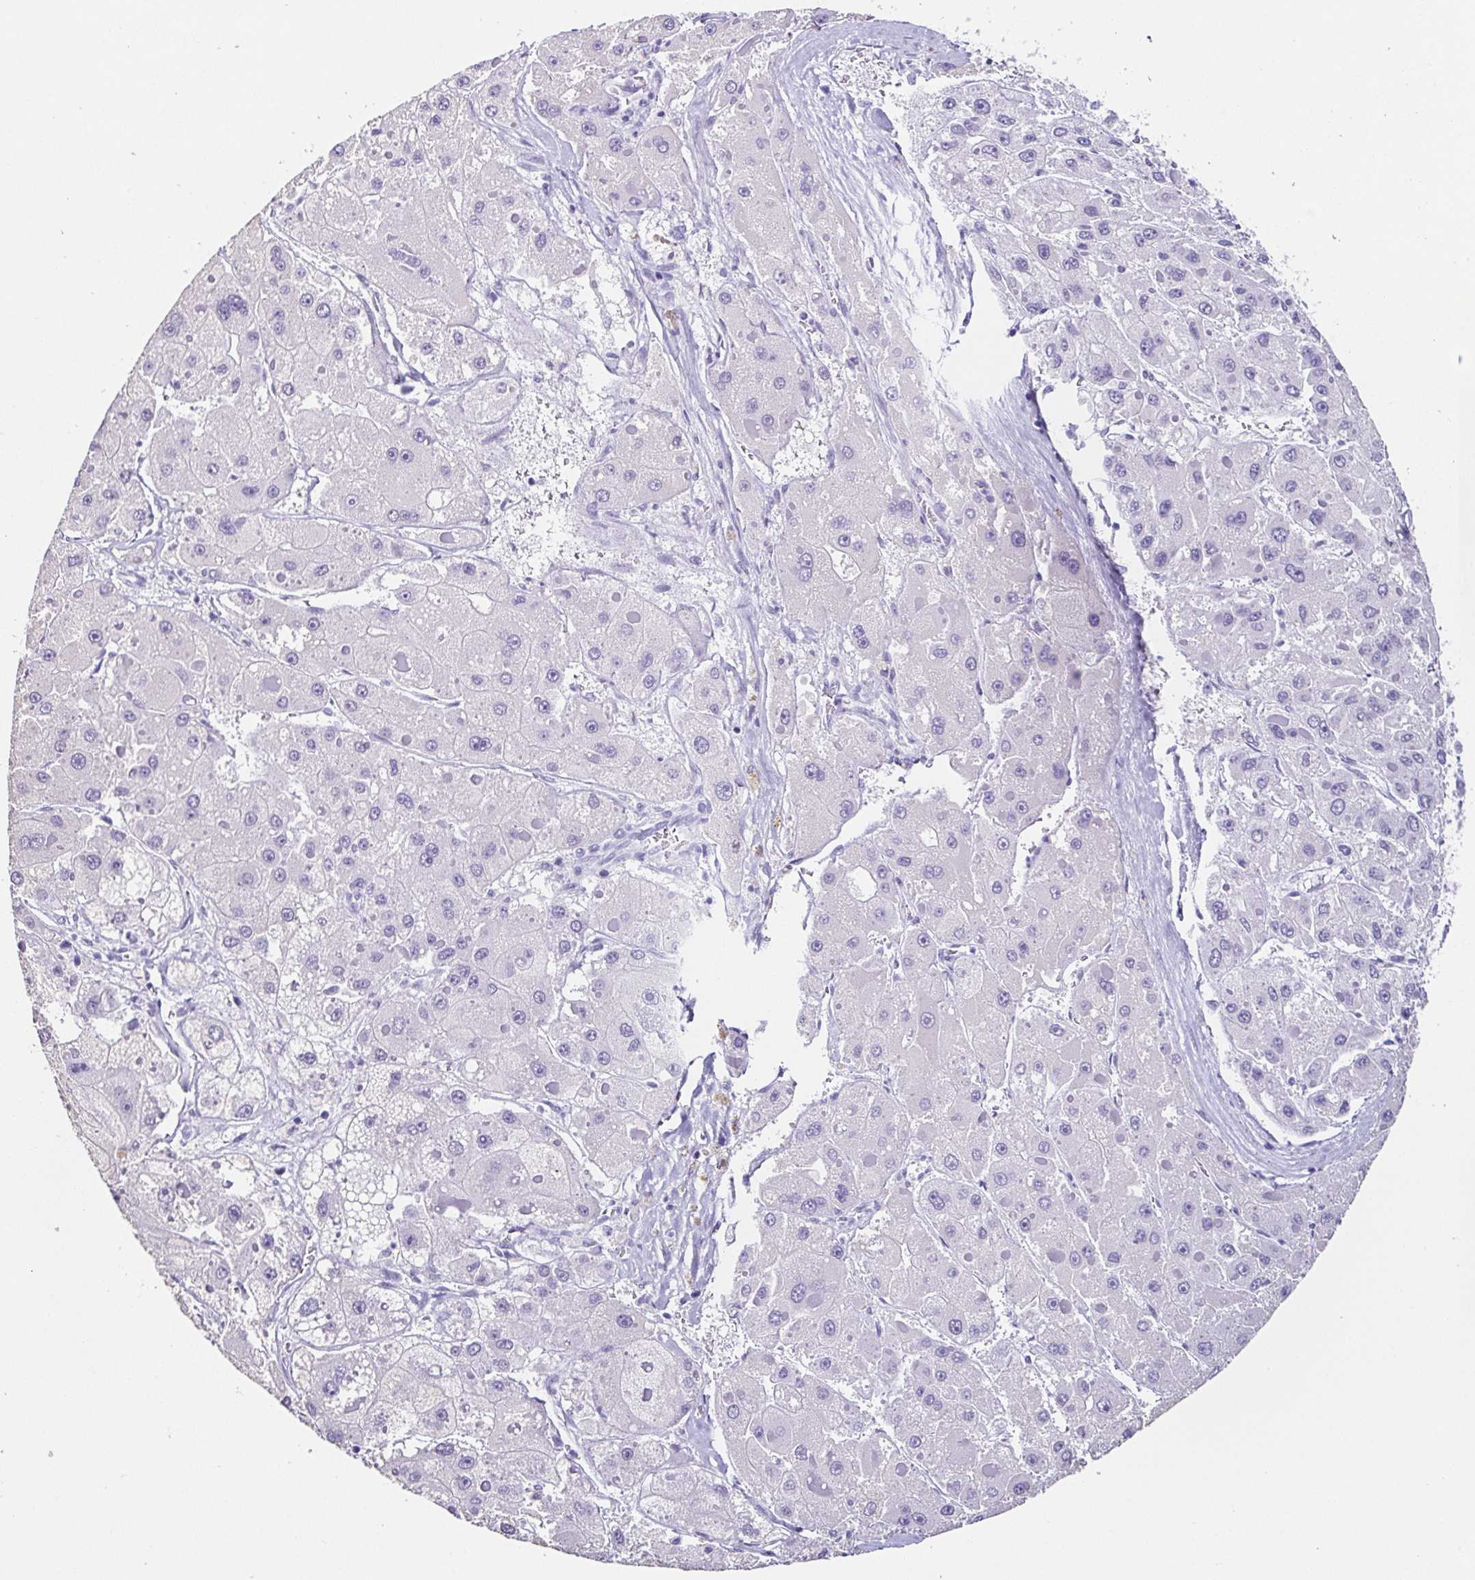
{"staining": {"intensity": "negative", "quantity": "none", "location": "none"}, "tissue": "liver cancer", "cell_type": "Tumor cells", "image_type": "cancer", "snomed": [{"axis": "morphology", "description": "Carcinoma, Hepatocellular, NOS"}, {"axis": "topography", "description": "Liver"}], "caption": "High power microscopy image of an immunohistochemistry (IHC) photomicrograph of hepatocellular carcinoma (liver), revealing no significant staining in tumor cells.", "gene": "ESX1", "patient": {"sex": "female", "age": 73}}